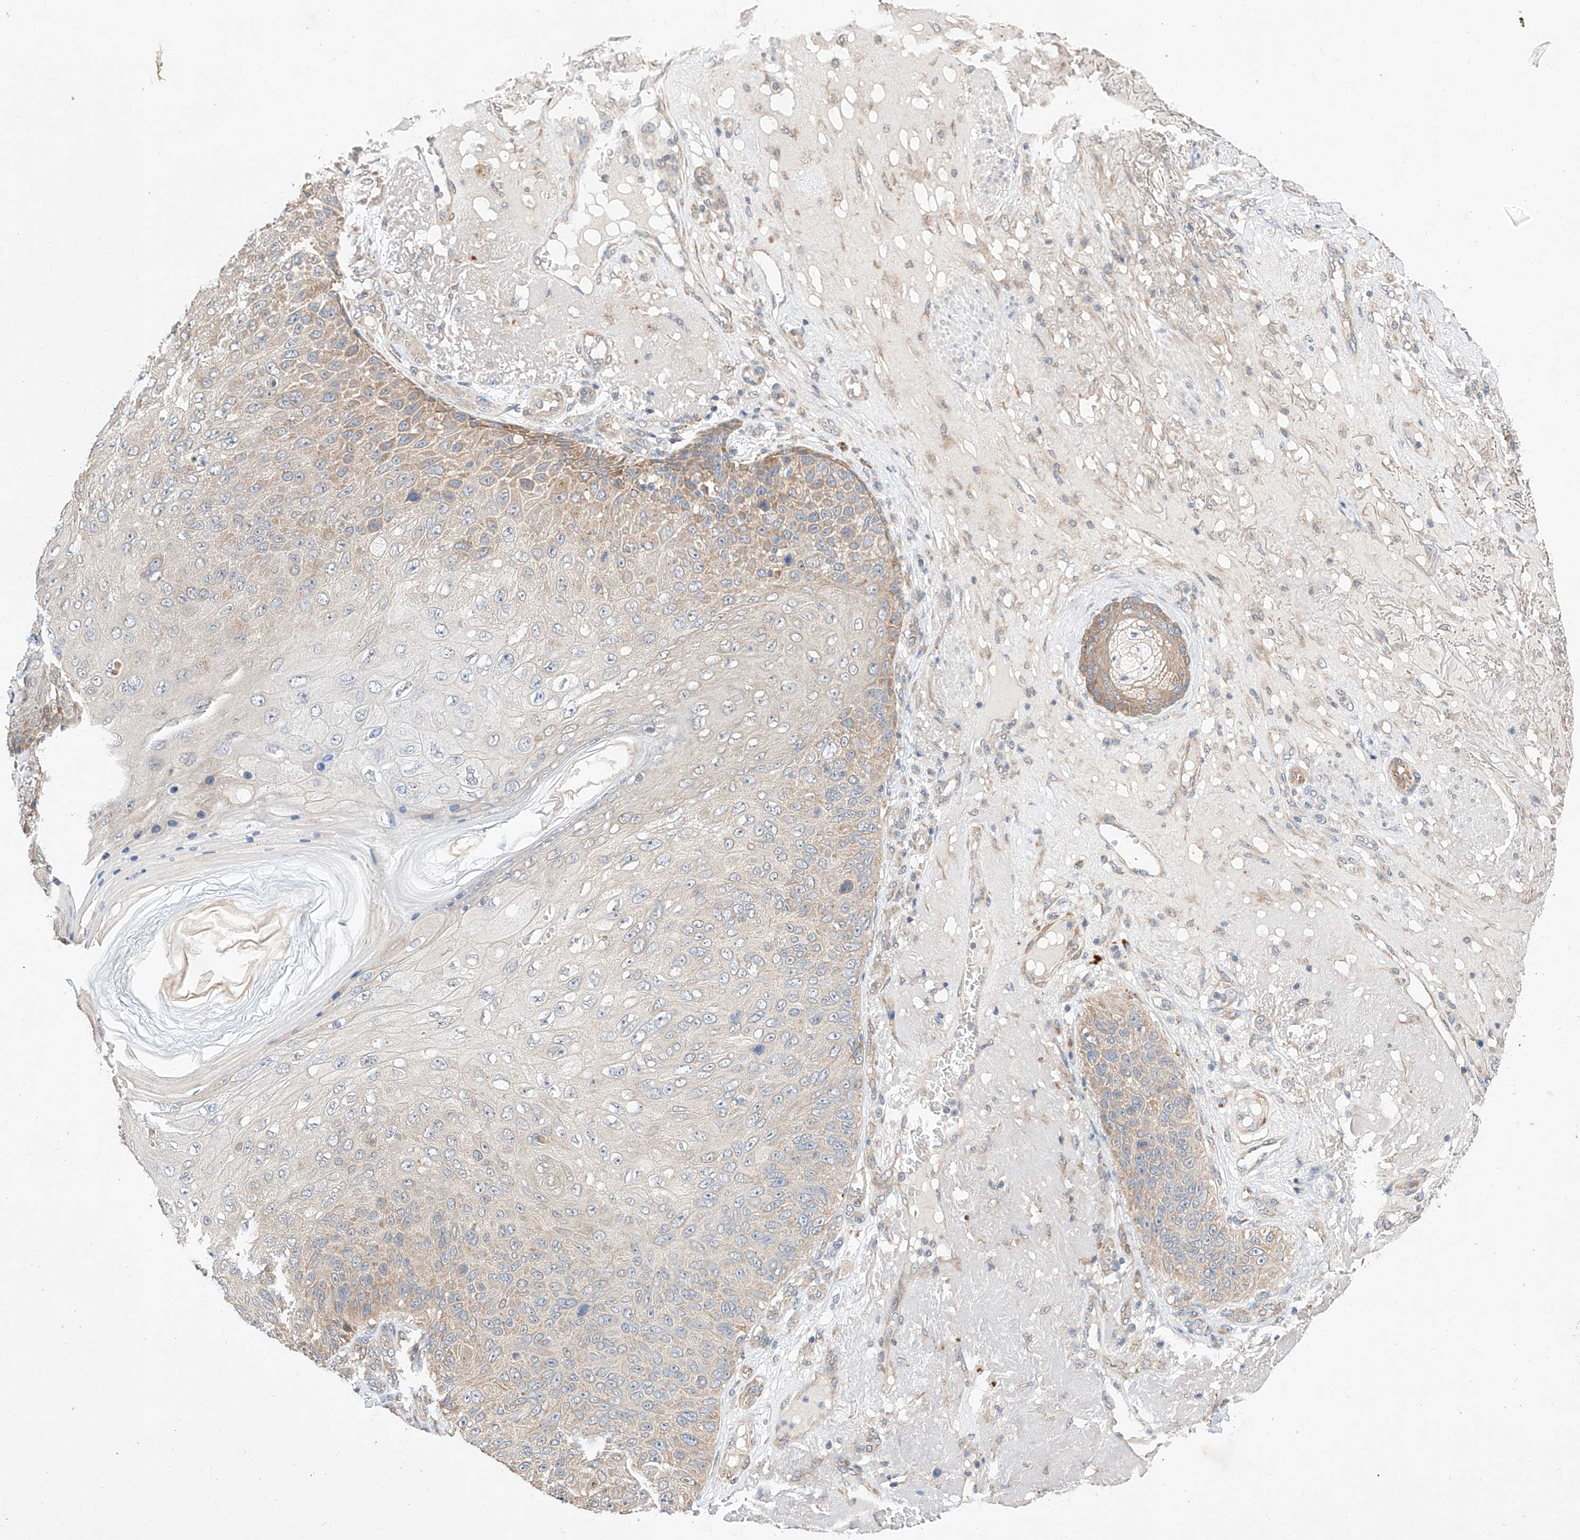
{"staining": {"intensity": "moderate", "quantity": "25%-75%", "location": "cytoplasmic/membranous"}, "tissue": "skin cancer", "cell_type": "Tumor cells", "image_type": "cancer", "snomed": [{"axis": "morphology", "description": "Squamous cell carcinoma, NOS"}, {"axis": "topography", "description": "Skin"}], "caption": "Human skin cancer (squamous cell carcinoma) stained with a brown dye displays moderate cytoplasmic/membranous positive expression in about 25%-75% of tumor cells.", "gene": "C6orf118", "patient": {"sex": "female", "age": 88}}